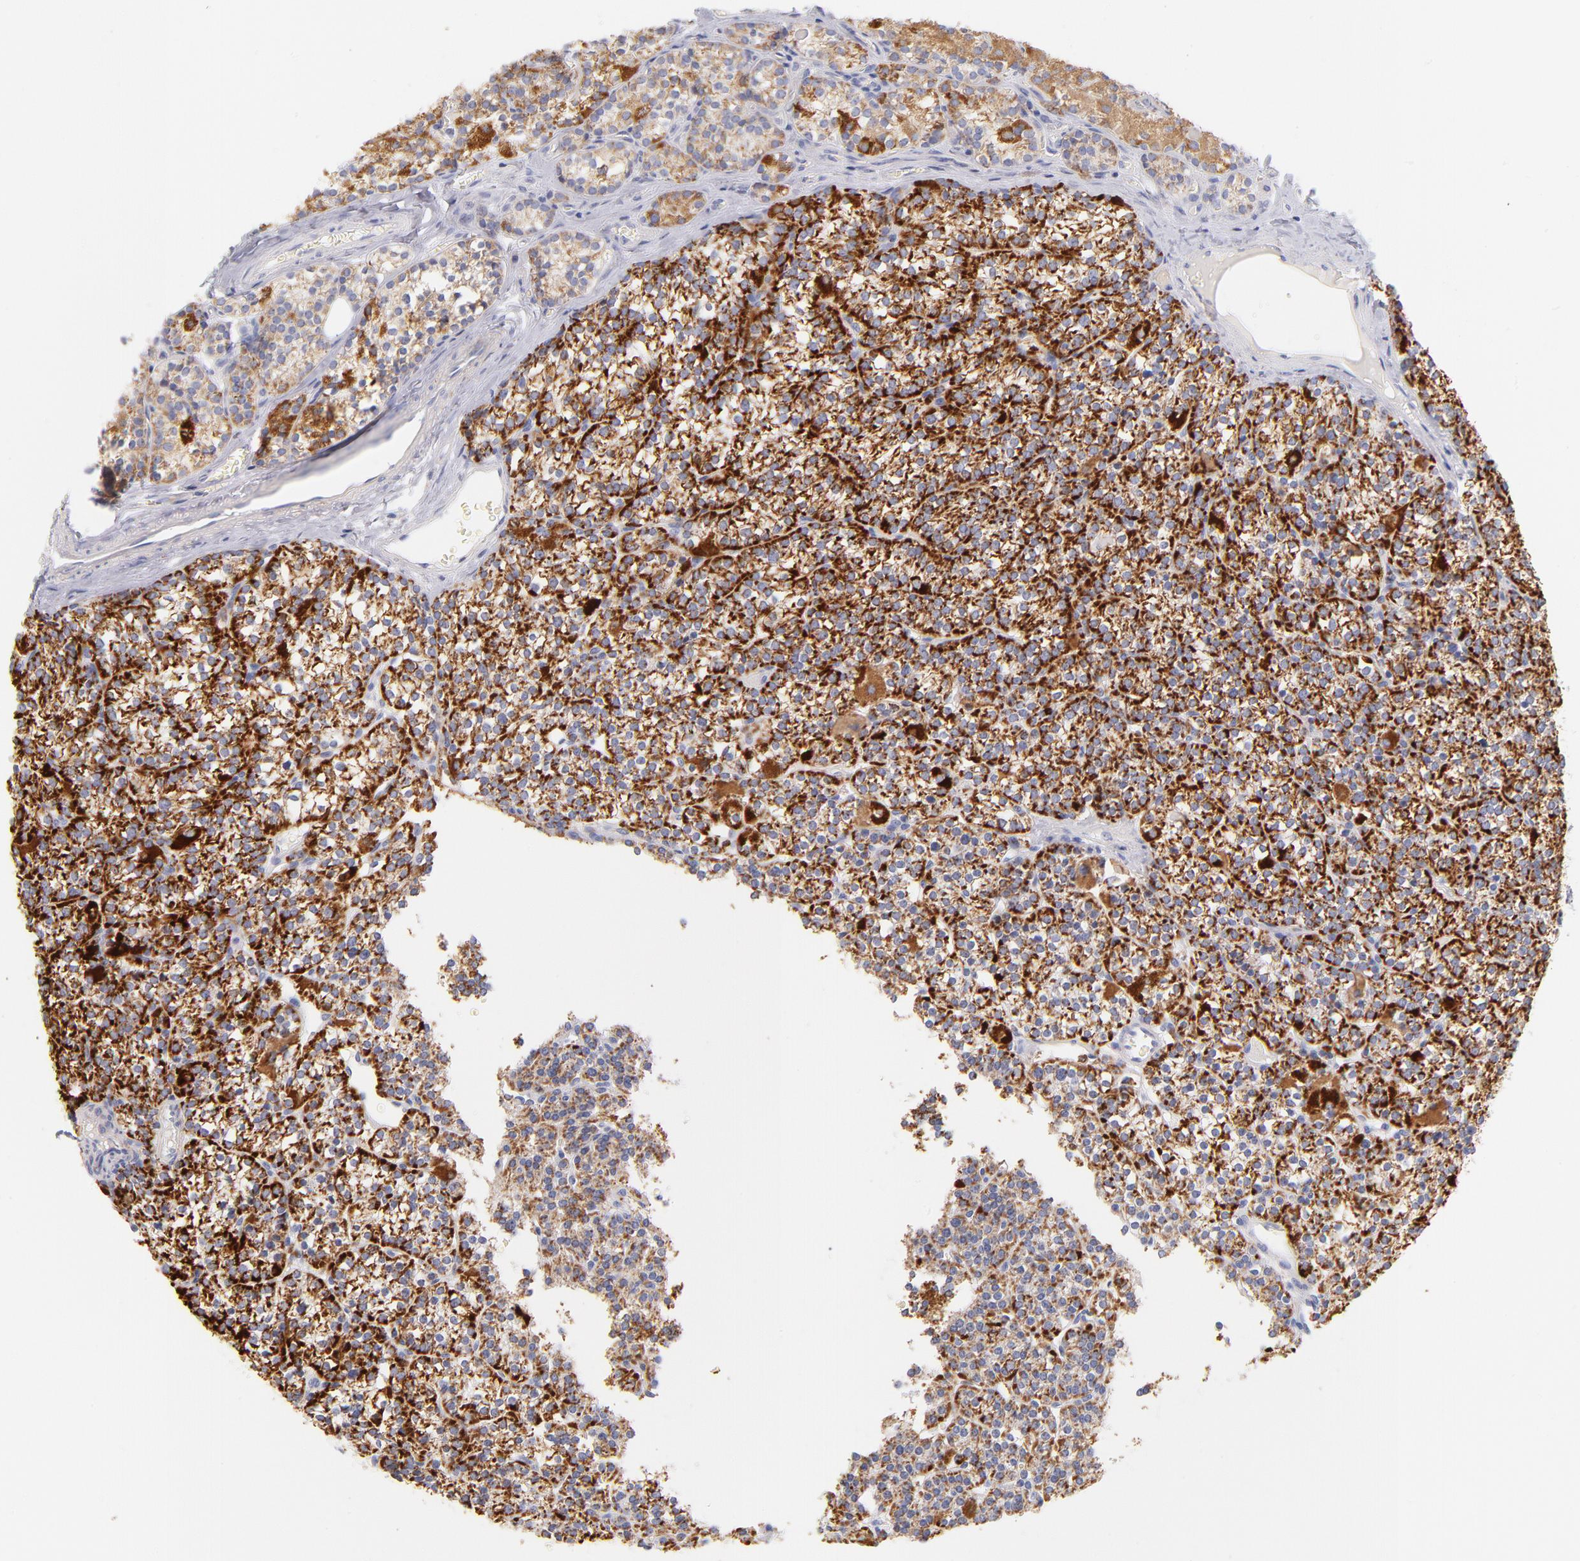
{"staining": {"intensity": "strong", "quantity": ">75%", "location": "cytoplasmic/membranous"}, "tissue": "parathyroid gland", "cell_type": "Glandular cells", "image_type": "normal", "snomed": [{"axis": "morphology", "description": "Normal tissue, NOS"}, {"axis": "topography", "description": "Parathyroid gland"}], "caption": "An image of human parathyroid gland stained for a protein demonstrates strong cytoplasmic/membranous brown staining in glandular cells.", "gene": "AIFM1", "patient": {"sex": "female", "age": 50}}